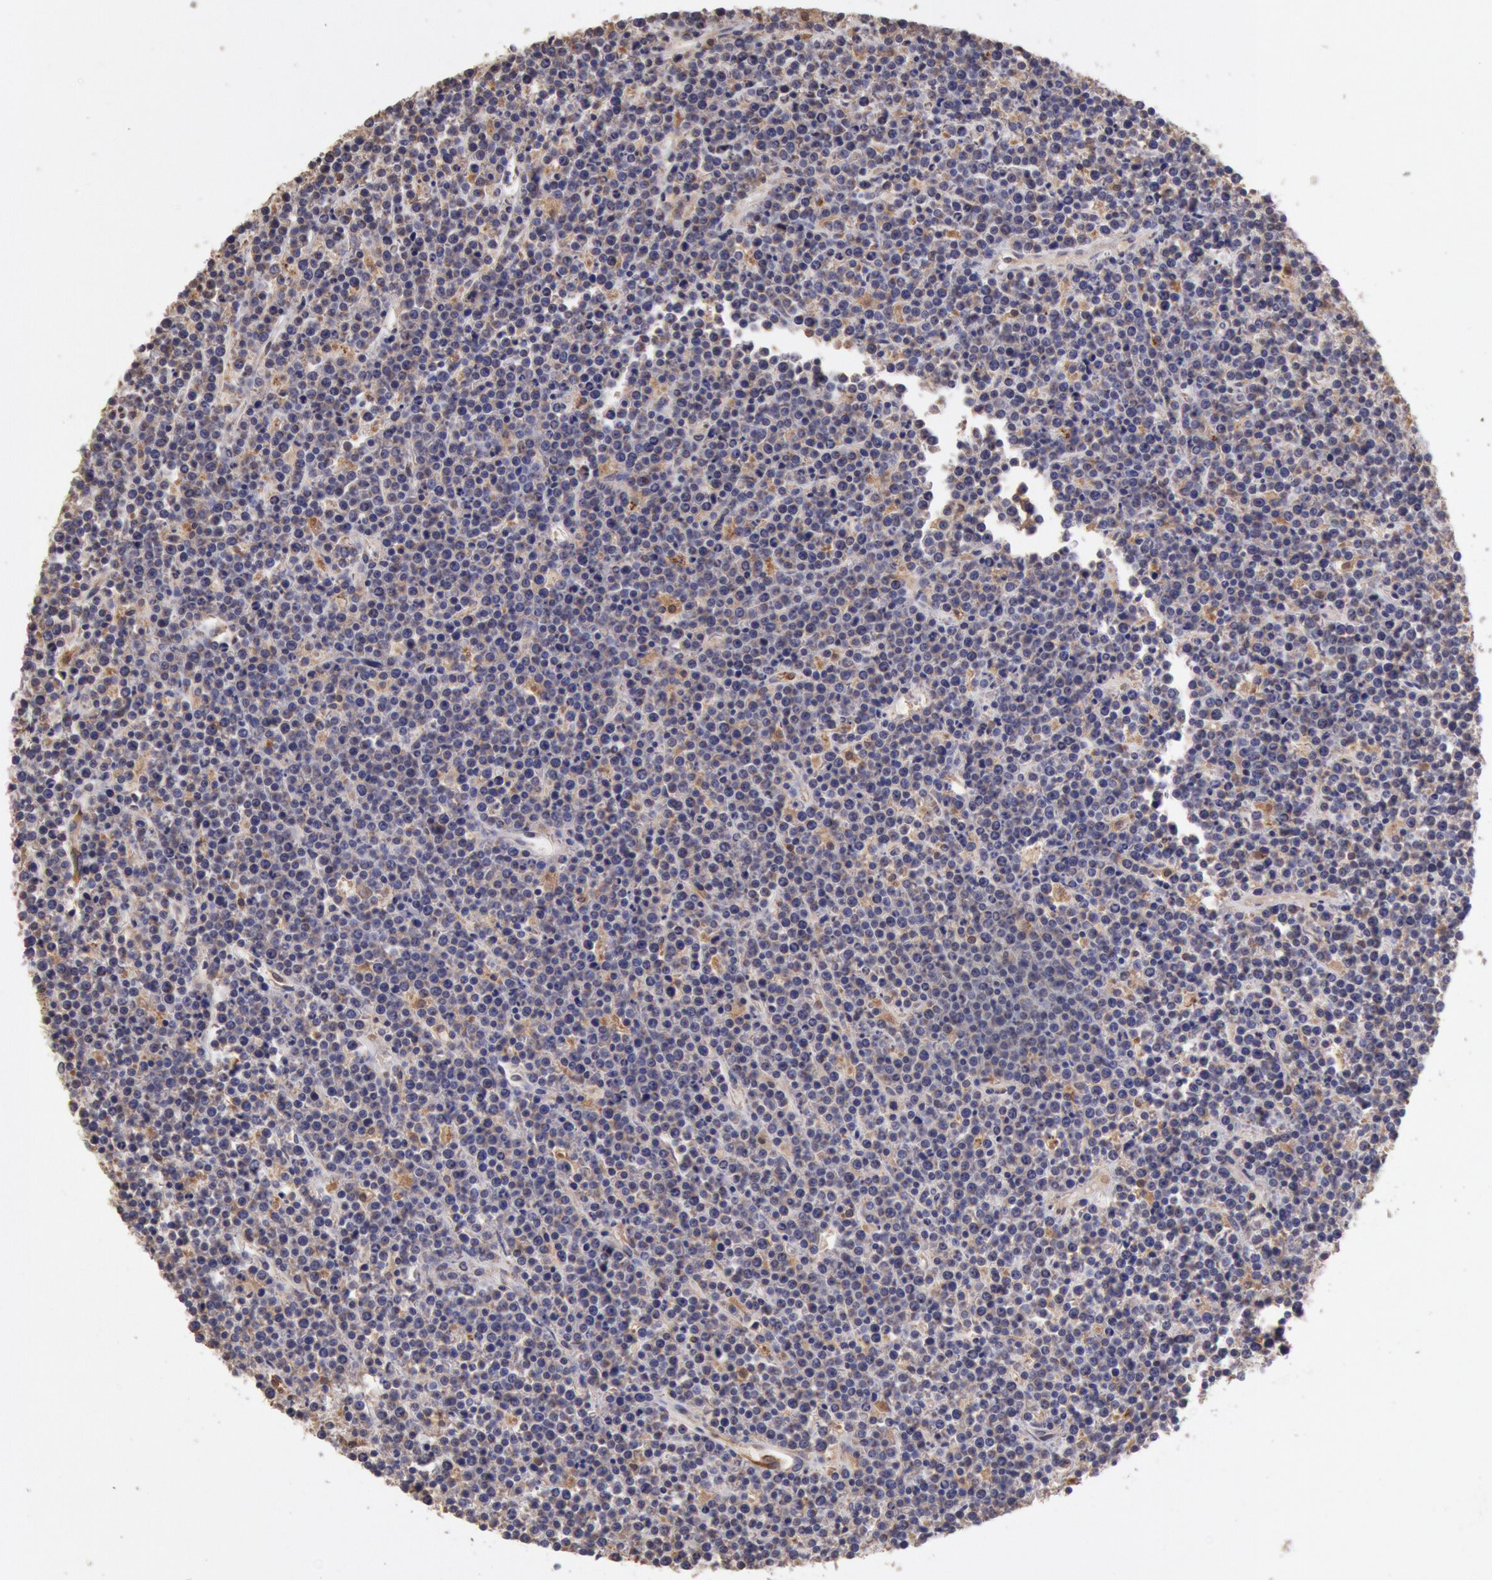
{"staining": {"intensity": "weak", "quantity": "25%-75%", "location": "cytoplasmic/membranous"}, "tissue": "lymphoma", "cell_type": "Tumor cells", "image_type": "cancer", "snomed": [{"axis": "morphology", "description": "Malignant lymphoma, non-Hodgkin's type, High grade"}, {"axis": "topography", "description": "Ovary"}], "caption": "Lymphoma tissue demonstrates weak cytoplasmic/membranous expression in about 25%-75% of tumor cells, visualized by immunohistochemistry. The protein of interest is shown in brown color, while the nuclei are stained blue.", "gene": "COMT", "patient": {"sex": "female", "age": 56}}